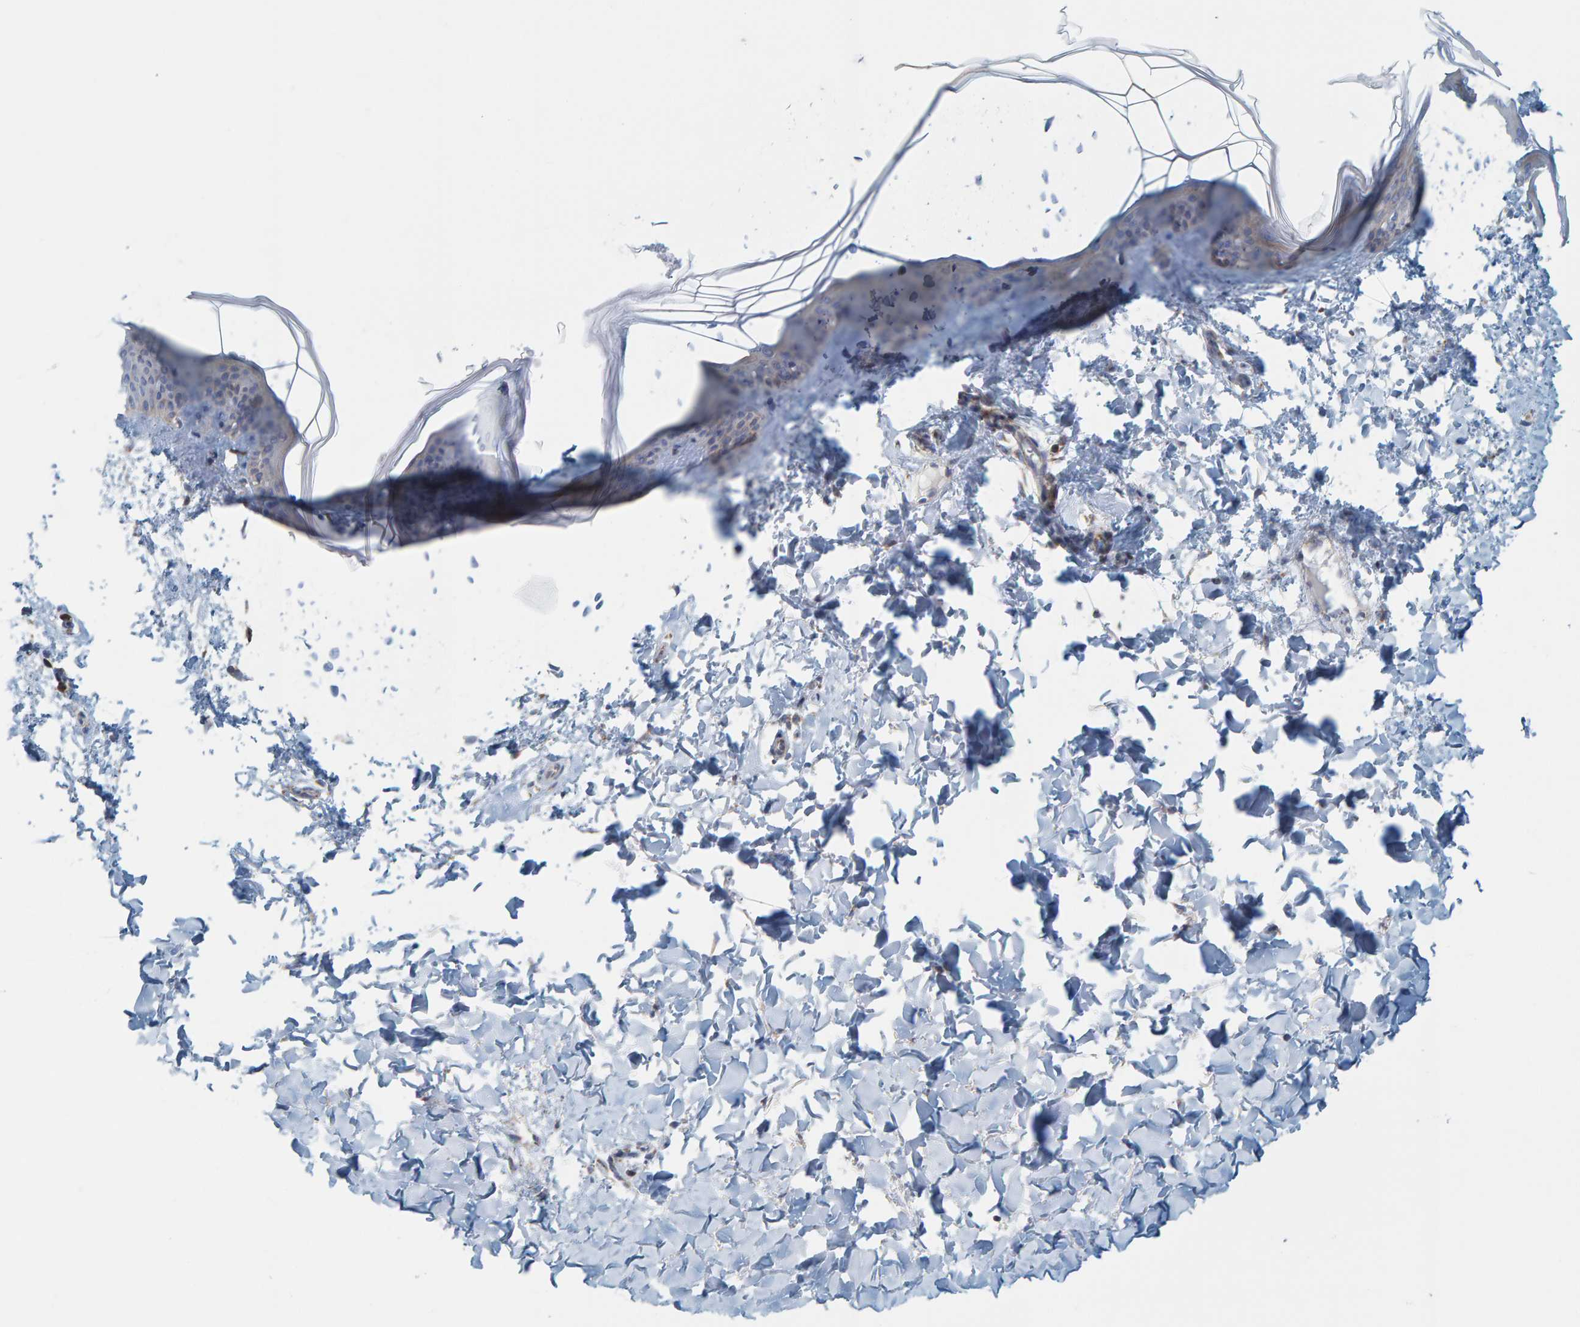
{"staining": {"intensity": "weak", "quantity": ">75%", "location": "cytoplasmic/membranous"}, "tissue": "skin", "cell_type": "Fibroblasts", "image_type": "normal", "snomed": [{"axis": "morphology", "description": "Normal tissue, NOS"}, {"axis": "topography", "description": "Skin"}], "caption": "This is a histology image of IHC staining of normal skin, which shows weak staining in the cytoplasmic/membranous of fibroblasts.", "gene": "B9D1", "patient": {"sex": "female", "age": 17}}